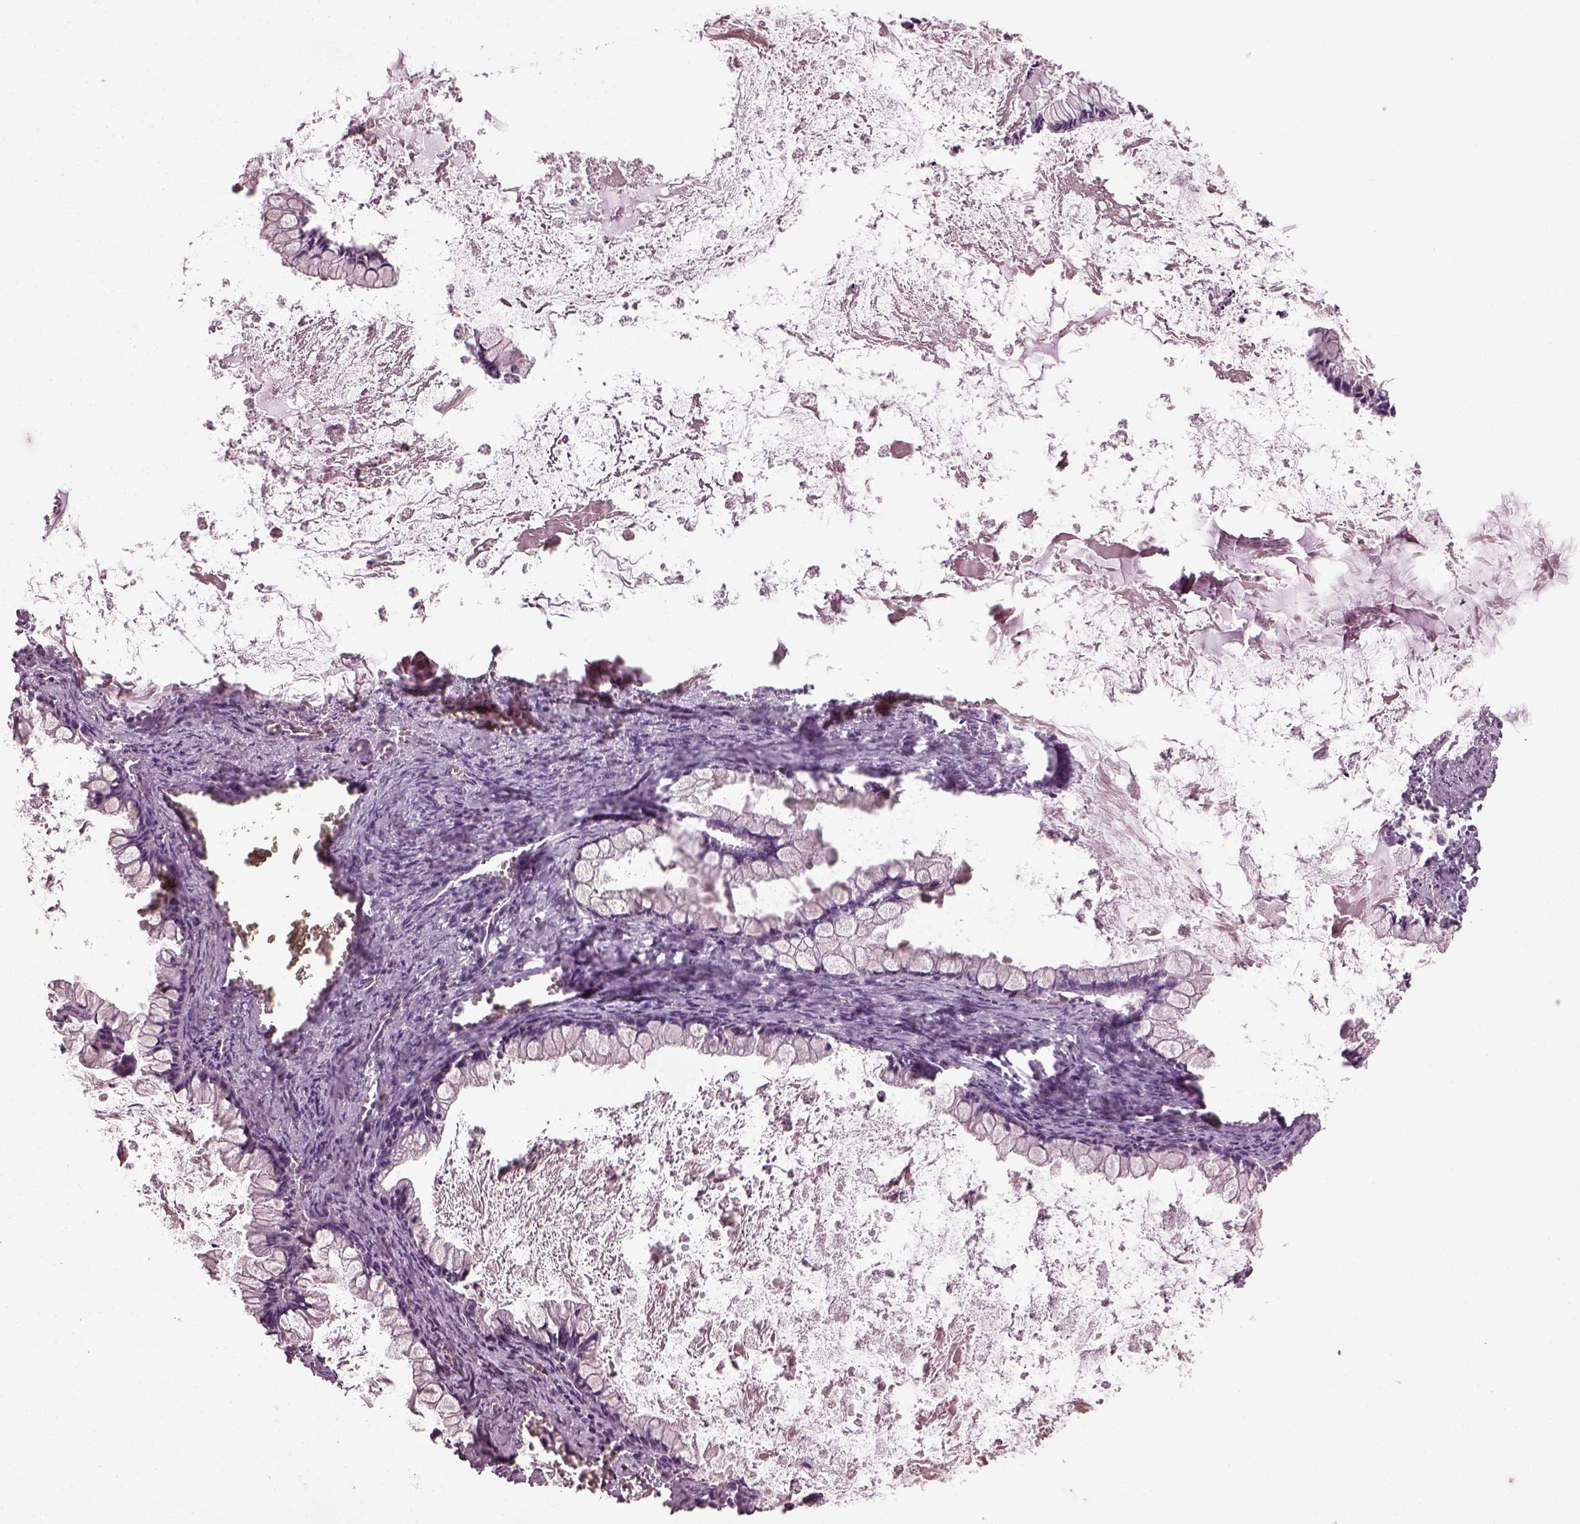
{"staining": {"intensity": "negative", "quantity": "none", "location": "none"}, "tissue": "ovarian cancer", "cell_type": "Tumor cells", "image_type": "cancer", "snomed": [{"axis": "morphology", "description": "Cystadenocarcinoma, mucinous, NOS"}, {"axis": "topography", "description": "Ovary"}], "caption": "Immunohistochemistry (IHC) micrograph of neoplastic tissue: human ovarian cancer stained with DAB shows no significant protein positivity in tumor cells. The staining was performed using DAB to visualize the protein expression in brown, while the nuclei were stained in blue with hematoxylin (Magnification: 20x).", "gene": "TMEM231", "patient": {"sex": "female", "age": 67}}